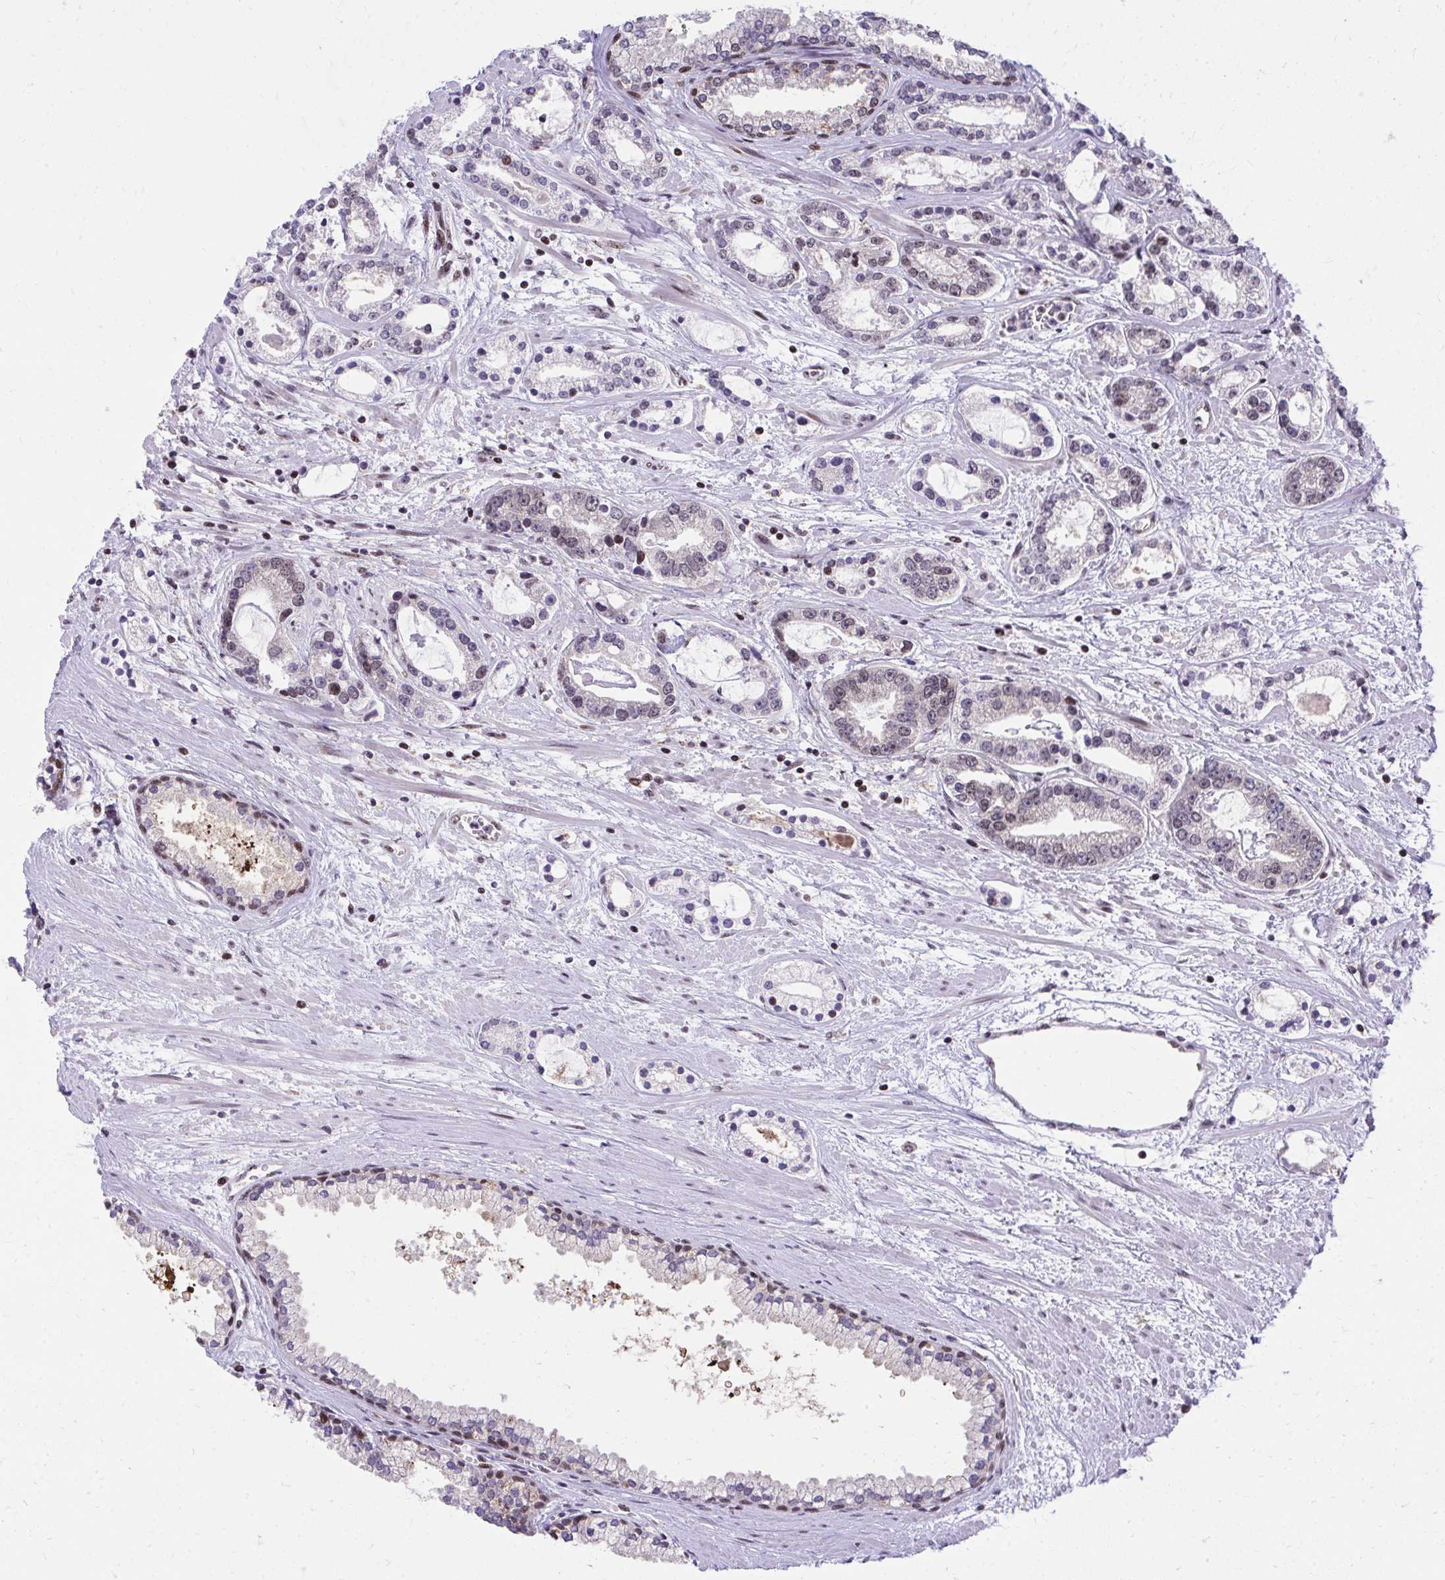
{"staining": {"intensity": "moderate", "quantity": "<25%", "location": "nuclear"}, "tissue": "prostate cancer", "cell_type": "Tumor cells", "image_type": "cancer", "snomed": [{"axis": "morphology", "description": "Adenocarcinoma, Medium grade"}, {"axis": "topography", "description": "Prostate"}], "caption": "Protein expression analysis of prostate cancer displays moderate nuclear positivity in approximately <25% of tumor cells.", "gene": "HOXA4", "patient": {"sex": "male", "age": 57}}